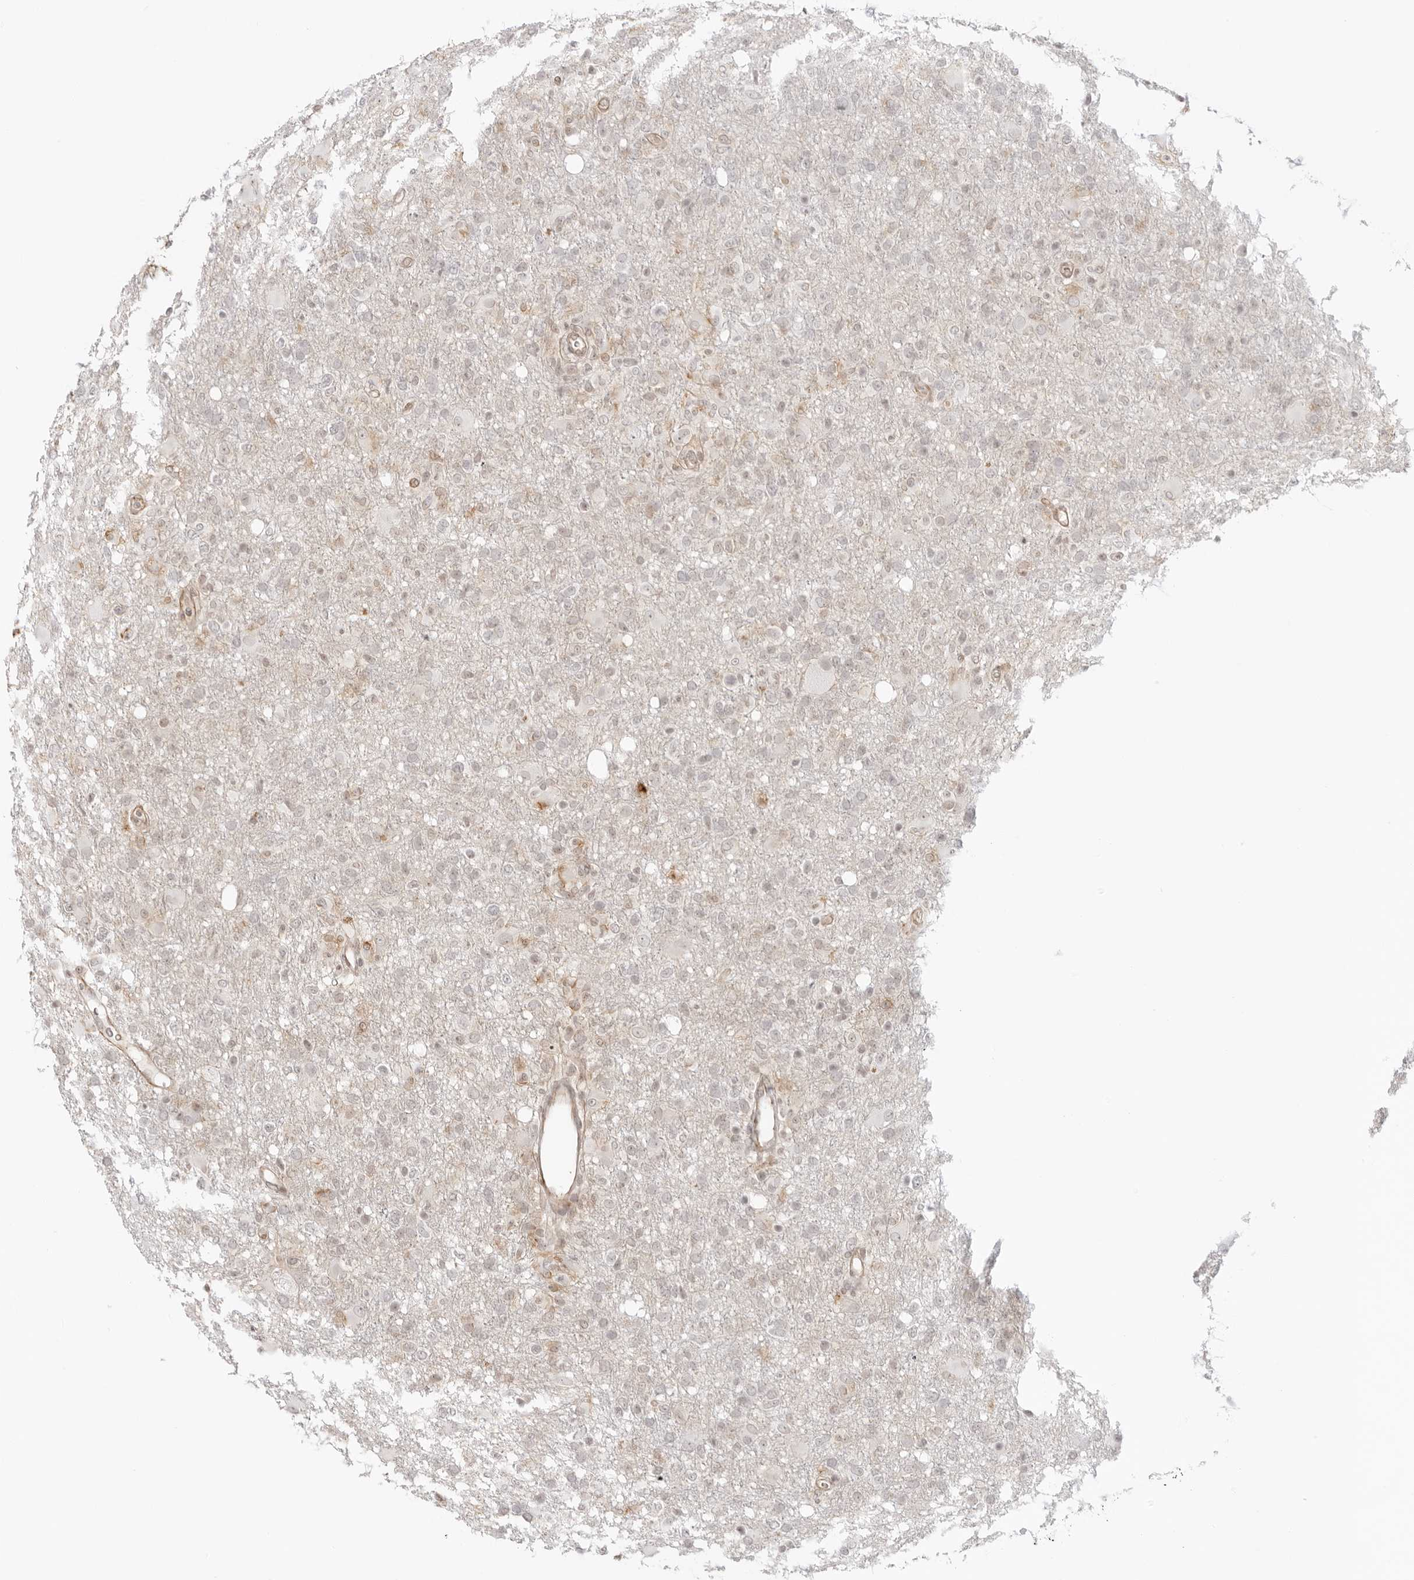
{"staining": {"intensity": "negative", "quantity": "none", "location": "none"}, "tissue": "glioma", "cell_type": "Tumor cells", "image_type": "cancer", "snomed": [{"axis": "morphology", "description": "Glioma, malignant, High grade"}, {"axis": "topography", "description": "Brain"}], "caption": "Immunohistochemical staining of human glioma displays no significant positivity in tumor cells.", "gene": "TRAPPC3", "patient": {"sex": "female", "age": 57}}